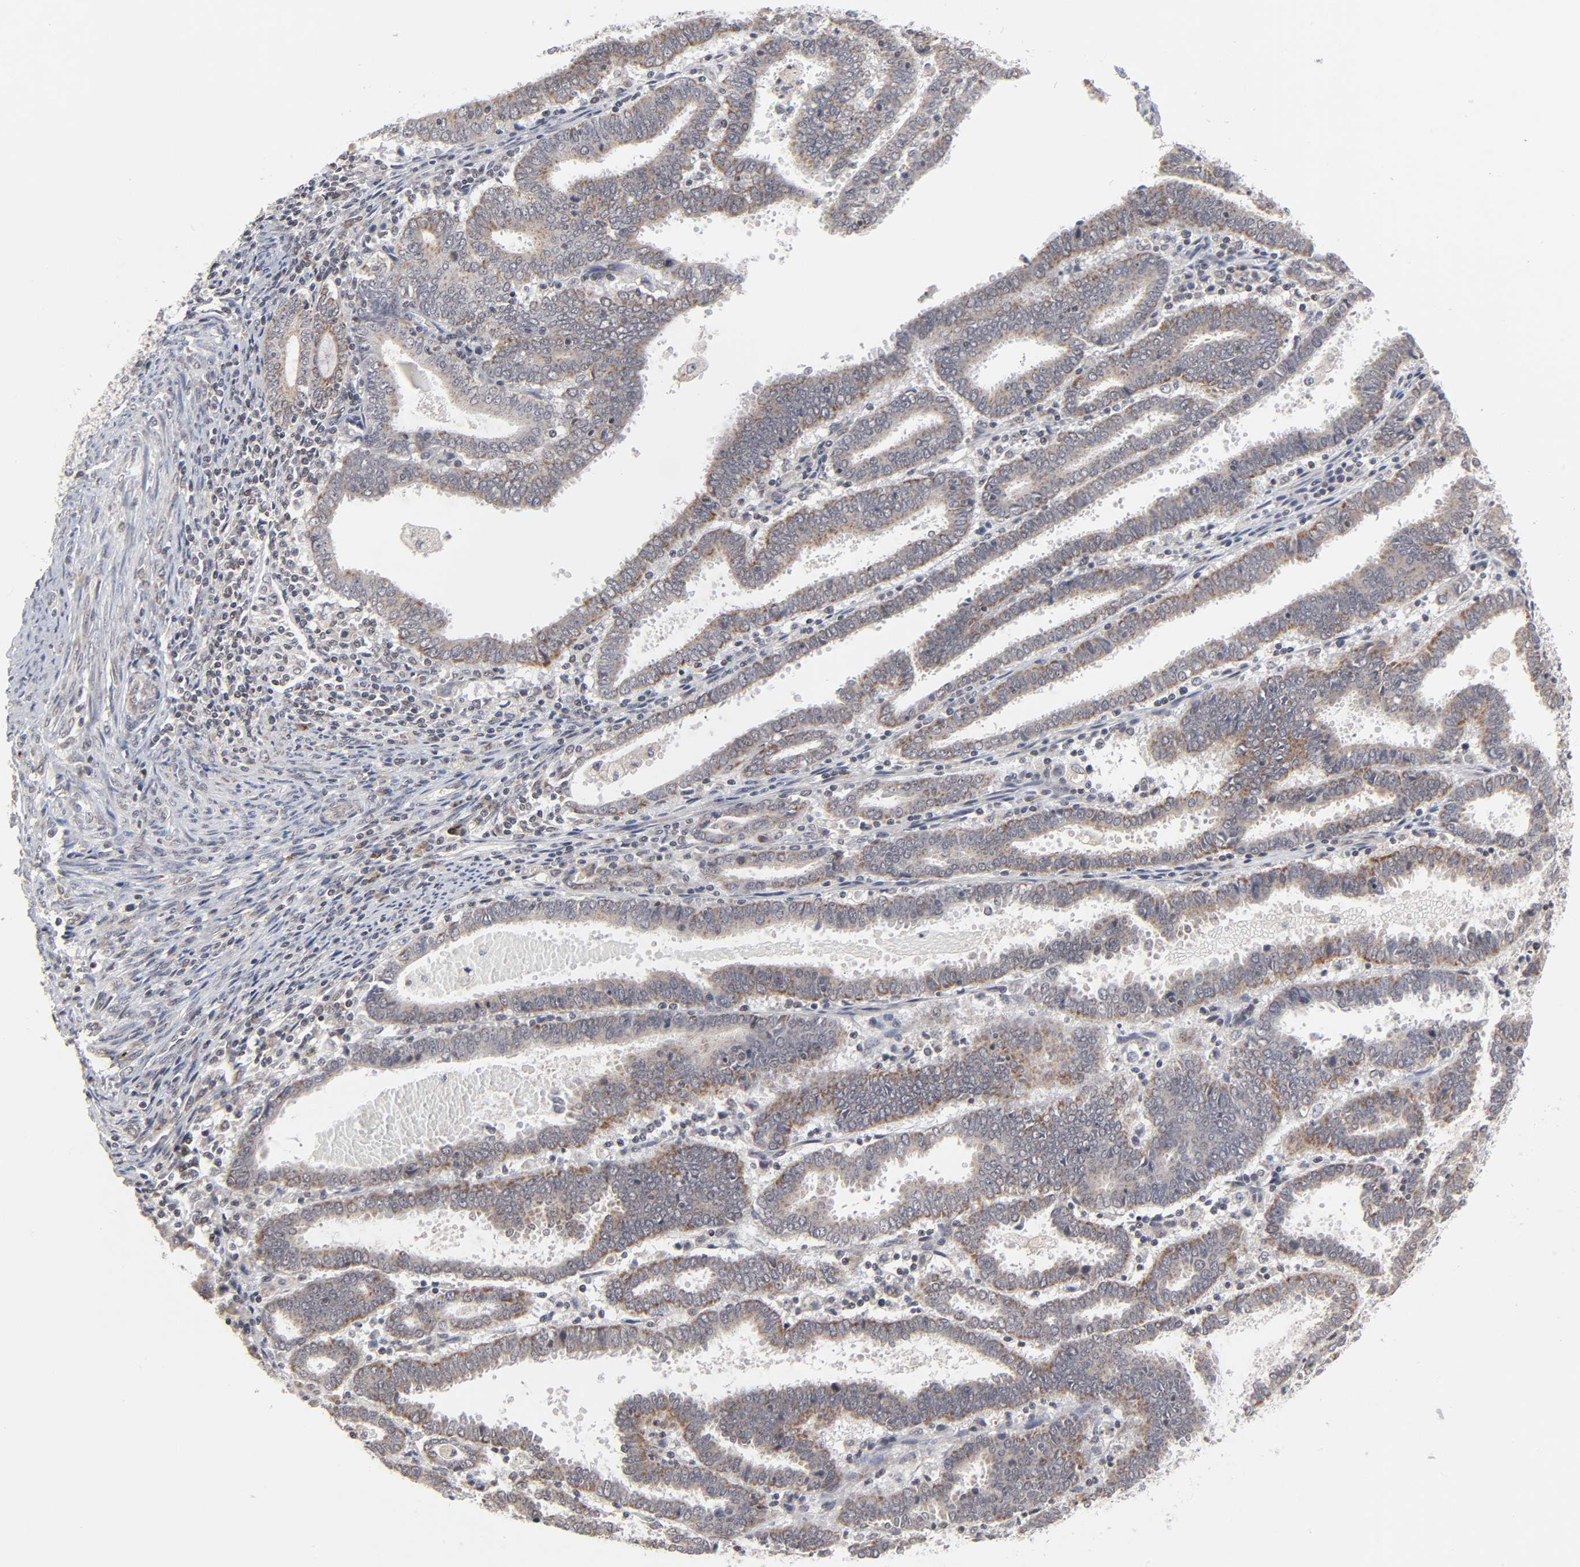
{"staining": {"intensity": "moderate", "quantity": ">75%", "location": "cytoplasmic/membranous"}, "tissue": "endometrial cancer", "cell_type": "Tumor cells", "image_type": "cancer", "snomed": [{"axis": "morphology", "description": "Adenocarcinoma, NOS"}, {"axis": "topography", "description": "Uterus"}], "caption": "The image shows a brown stain indicating the presence of a protein in the cytoplasmic/membranous of tumor cells in endometrial cancer.", "gene": "AUH", "patient": {"sex": "female", "age": 83}}